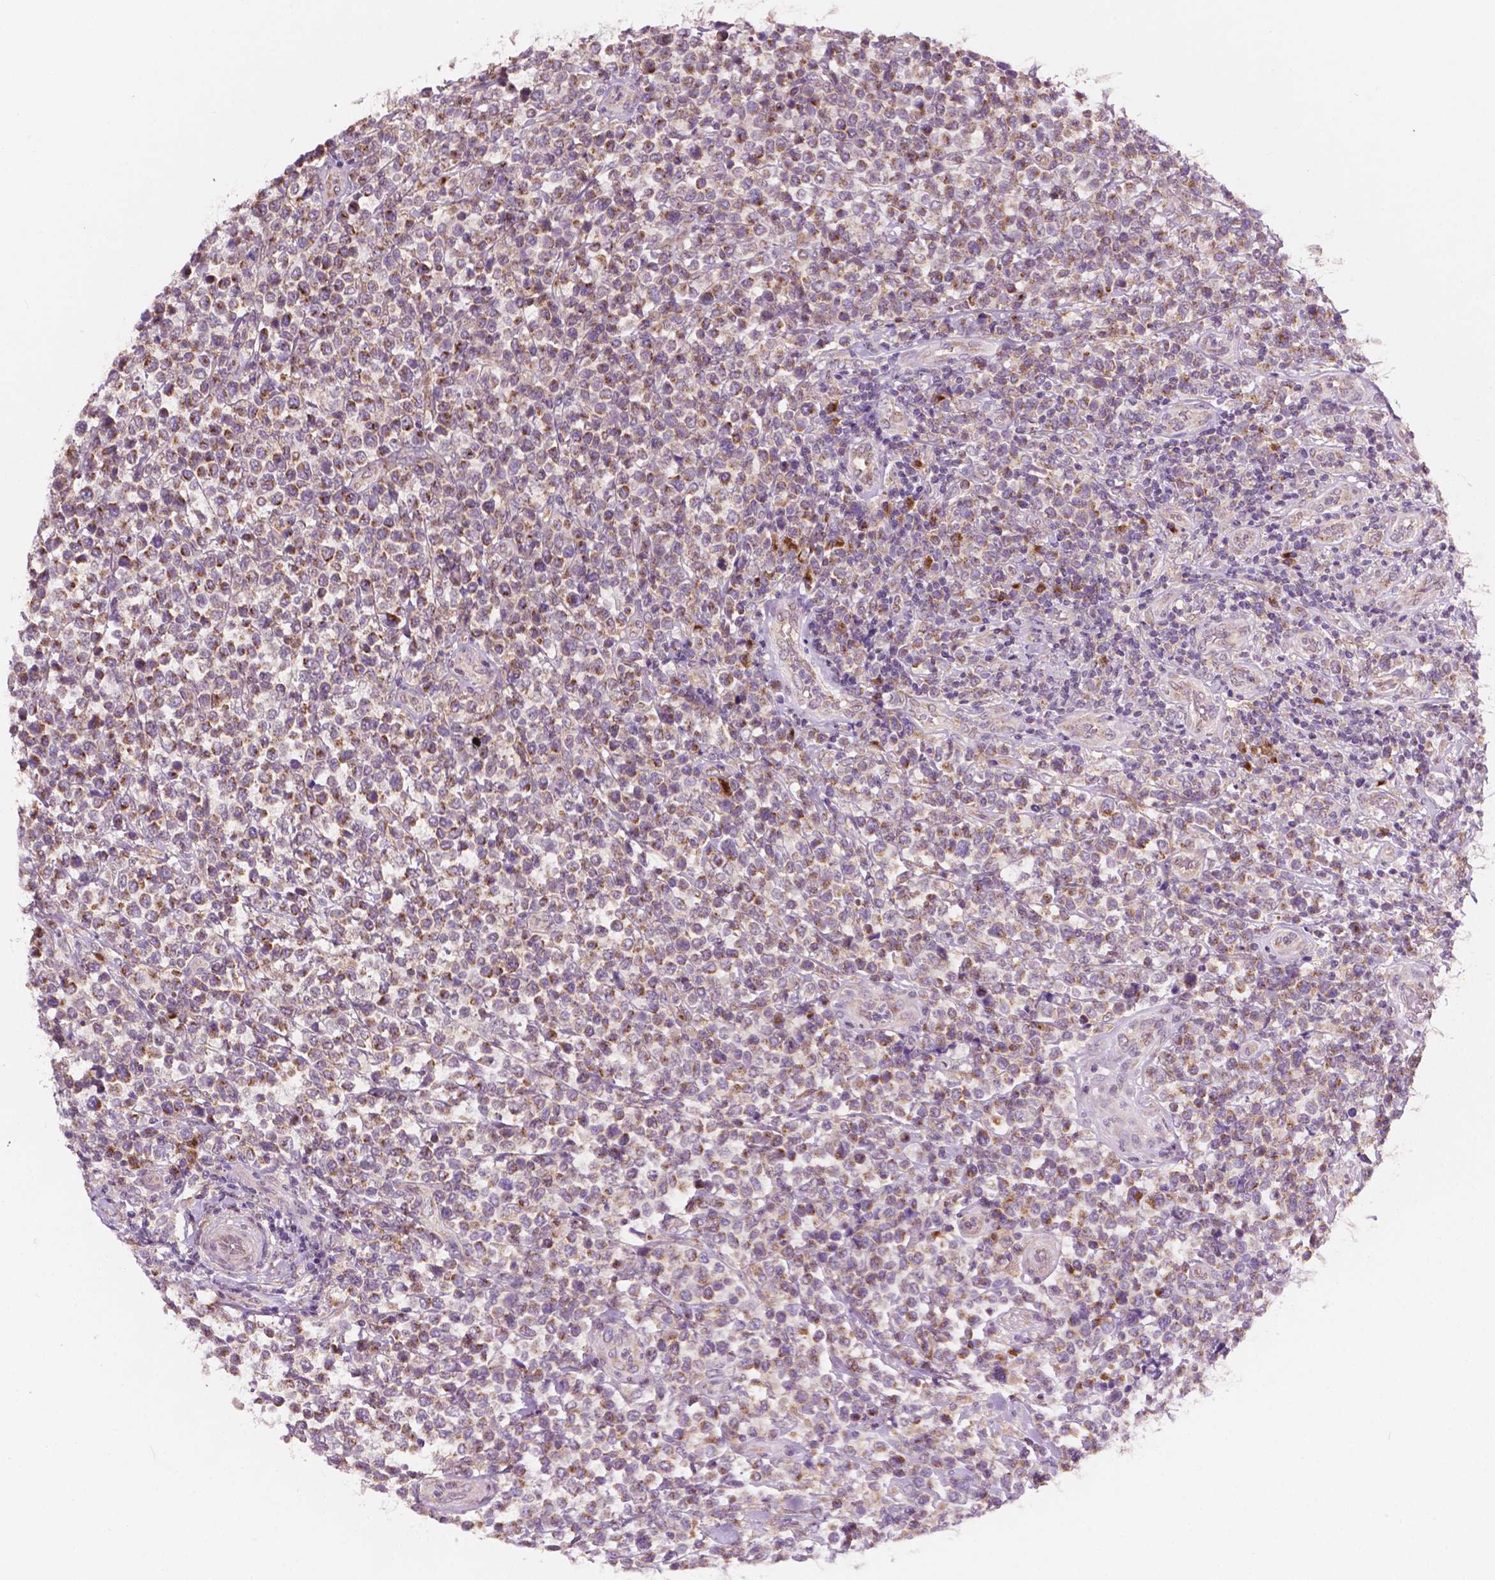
{"staining": {"intensity": "moderate", "quantity": "25%-75%", "location": "cytoplasmic/membranous"}, "tissue": "lymphoma", "cell_type": "Tumor cells", "image_type": "cancer", "snomed": [{"axis": "morphology", "description": "Malignant lymphoma, non-Hodgkin's type, High grade"}, {"axis": "topography", "description": "Soft tissue"}], "caption": "High-magnification brightfield microscopy of malignant lymphoma, non-Hodgkin's type (high-grade) stained with DAB (3,3'-diaminobenzidine) (brown) and counterstained with hematoxylin (blue). tumor cells exhibit moderate cytoplasmic/membranous staining is appreciated in about25%-75% of cells.", "gene": "EBAG9", "patient": {"sex": "female", "age": 56}}